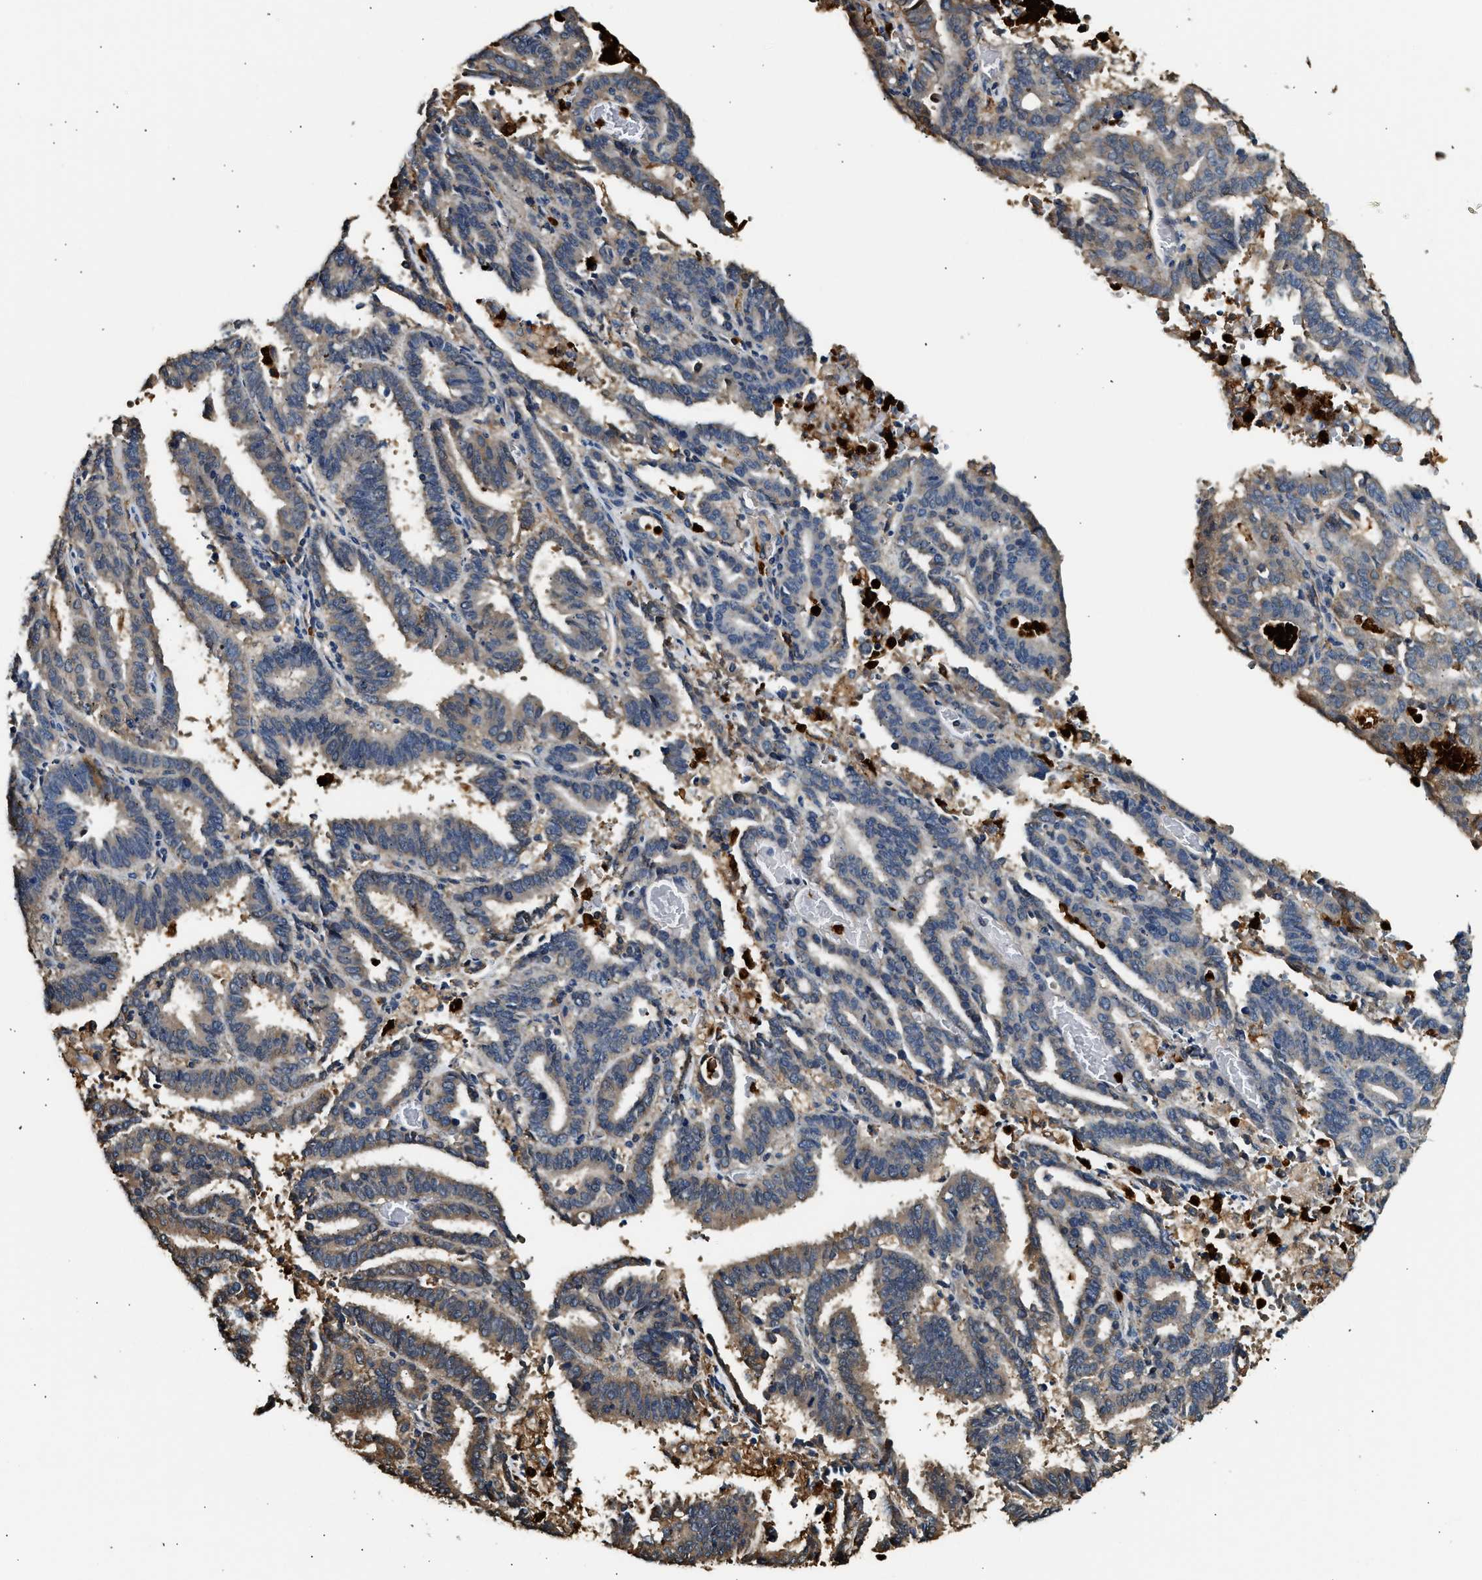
{"staining": {"intensity": "moderate", "quantity": "<25%", "location": "cytoplasmic/membranous"}, "tissue": "endometrial cancer", "cell_type": "Tumor cells", "image_type": "cancer", "snomed": [{"axis": "morphology", "description": "Adenocarcinoma, NOS"}, {"axis": "topography", "description": "Uterus"}], "caption": "Protein staining of endometrial cancer tissue displays moderate cytoplasmic/membranous positivity in about <25% of tumor cells. (DAB IHC with brightfield microscopy, high magnification).", "gene": "ANXA3", "patient": {"sex": "female", "age": 83}}